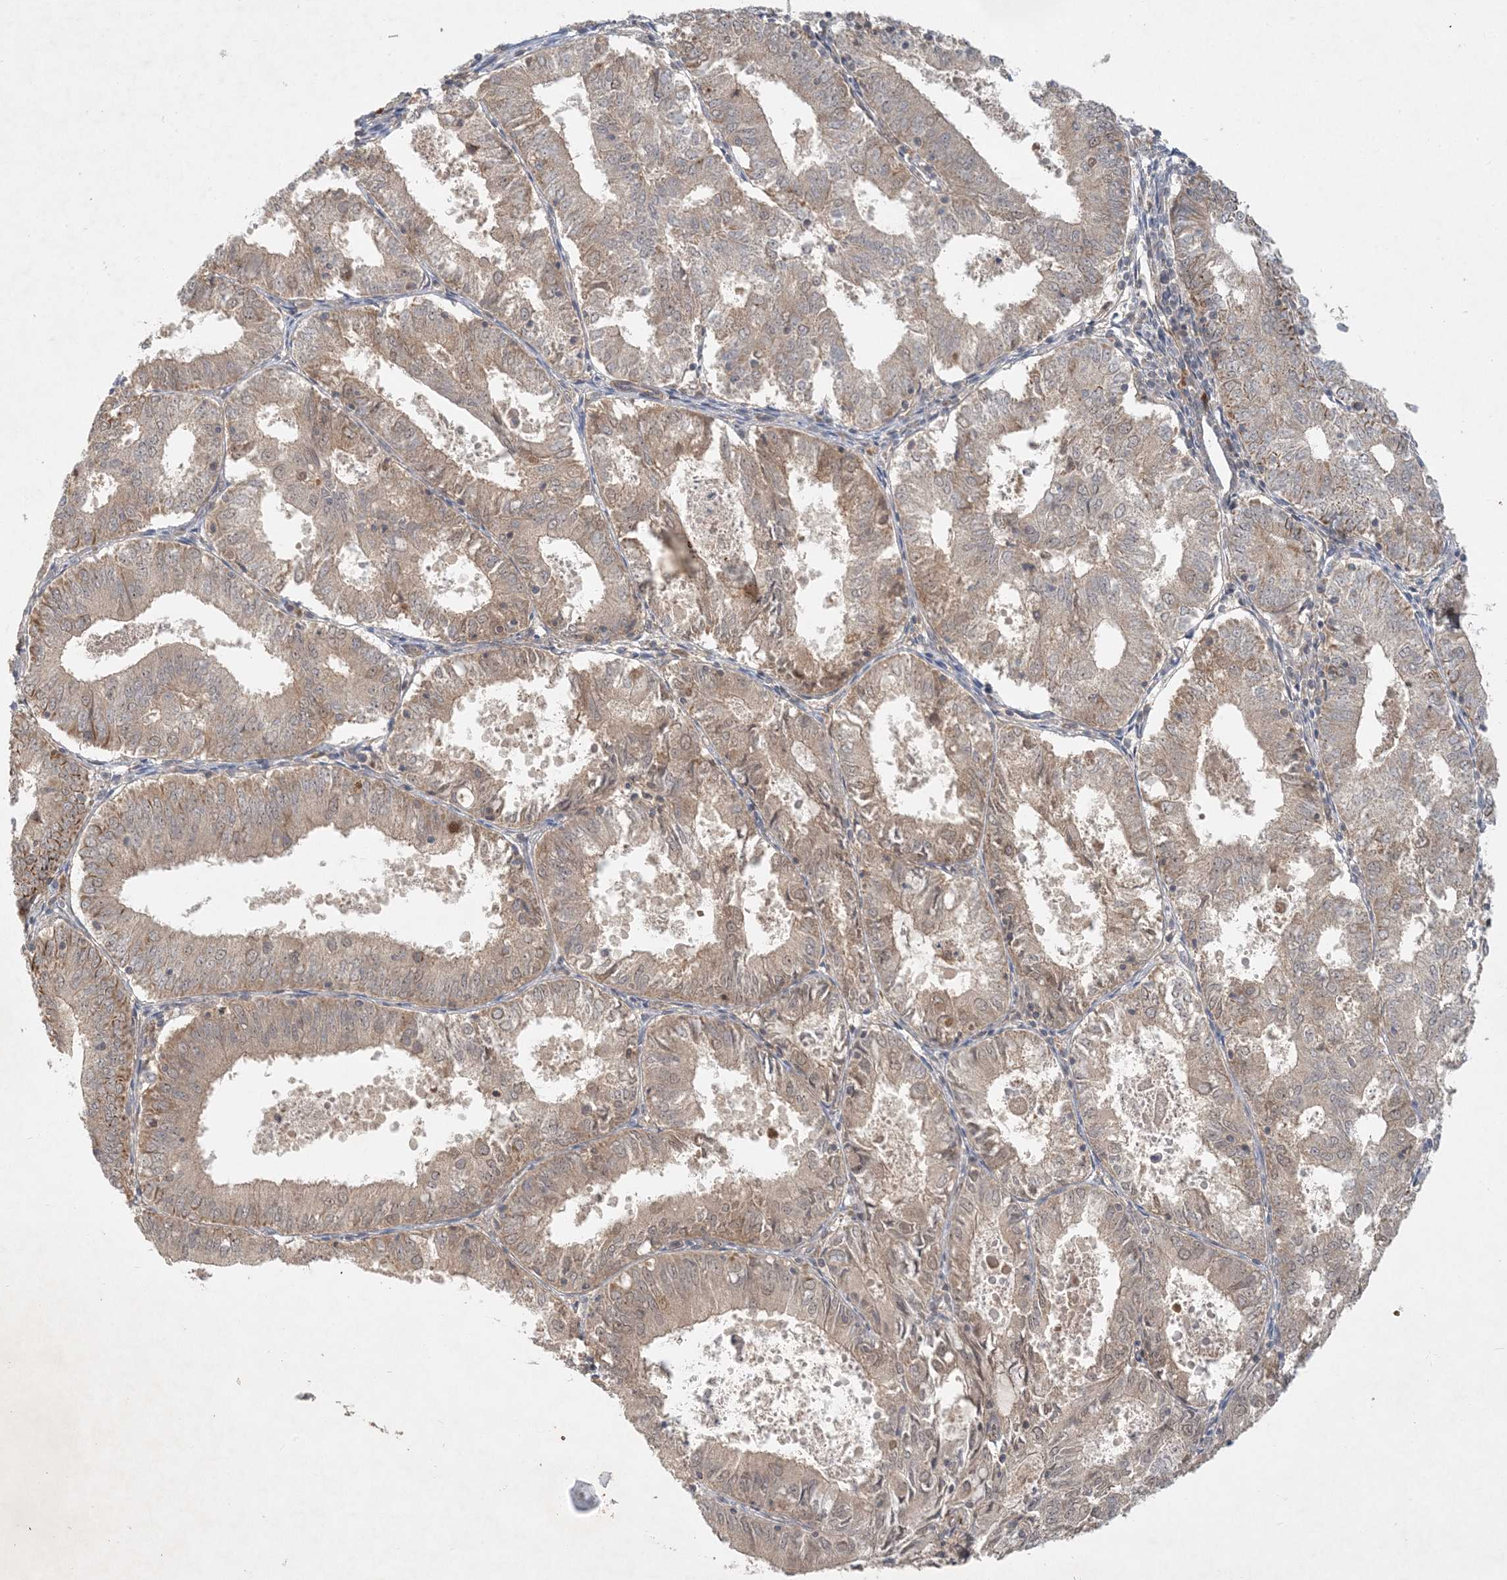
{"staining": {"intensity": "moderate", "quantity": "<25%", "location": "cytoplasmic/membranous,nuclear"}, "tissue": "endometrial cancer", "cell_type": "Tumor cells", "image_type": "cancer", "snomed": [{"axis": "morphology", "description": "Adenocarcinoma, NOS"}, {"axis": "topography", "description": "Endometrium"}], "caption": "Immunohistochemistry photomicrograph of neoplastic tissue: human endometrial adenocarcinoma stained using immunohistochemistry demonstrates low levels of moderate protein expression localized specifically in the cytoplasmic/membranous and nuclear of tumor cells, appearing as a cytoplasmic/membranous and nuclear brown color.", "gene": "ZCCHC4", "patient": {"sex": "female", "age": 57}}